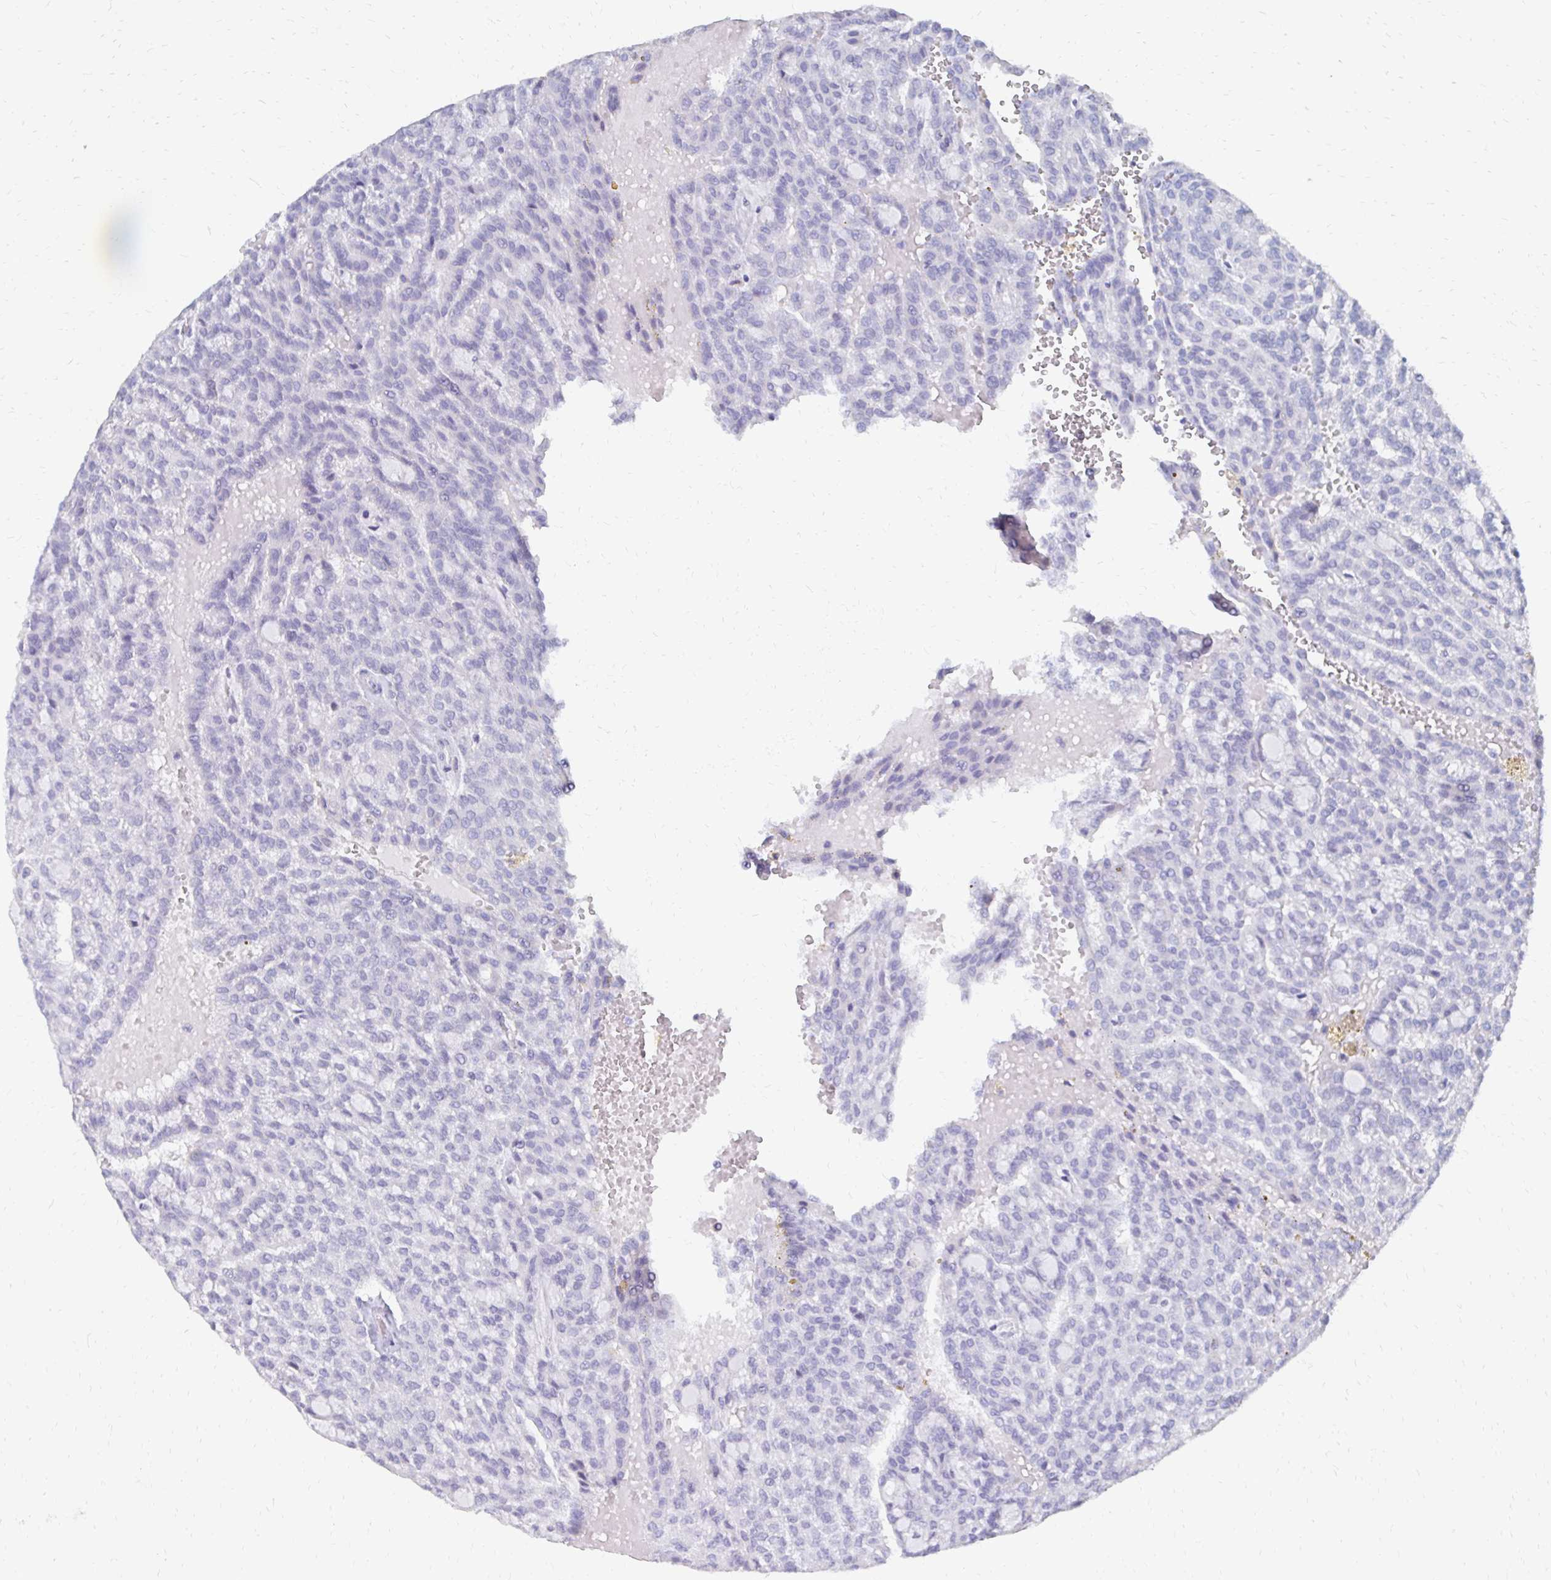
{"staining": {"intensity": "negative", "quantity": "none", "location": "none"}, "tissue": "renal cancer", "cell_type": "Tumor cells", "image_type": "cancer", "snomed": [{"axis": "morphology", "description": "Adenocarcinoma, NOS"}, {"axis": "topography", "description": "Kidney"}], "caption": "Immunohistochemistry (IHC) image of human adenocarcinoma (renal) stained for a protein (brown), which displays no staining in tumor cells.", "gene": "SYCP3", "patient": {"sex": "male", "age": 63}}